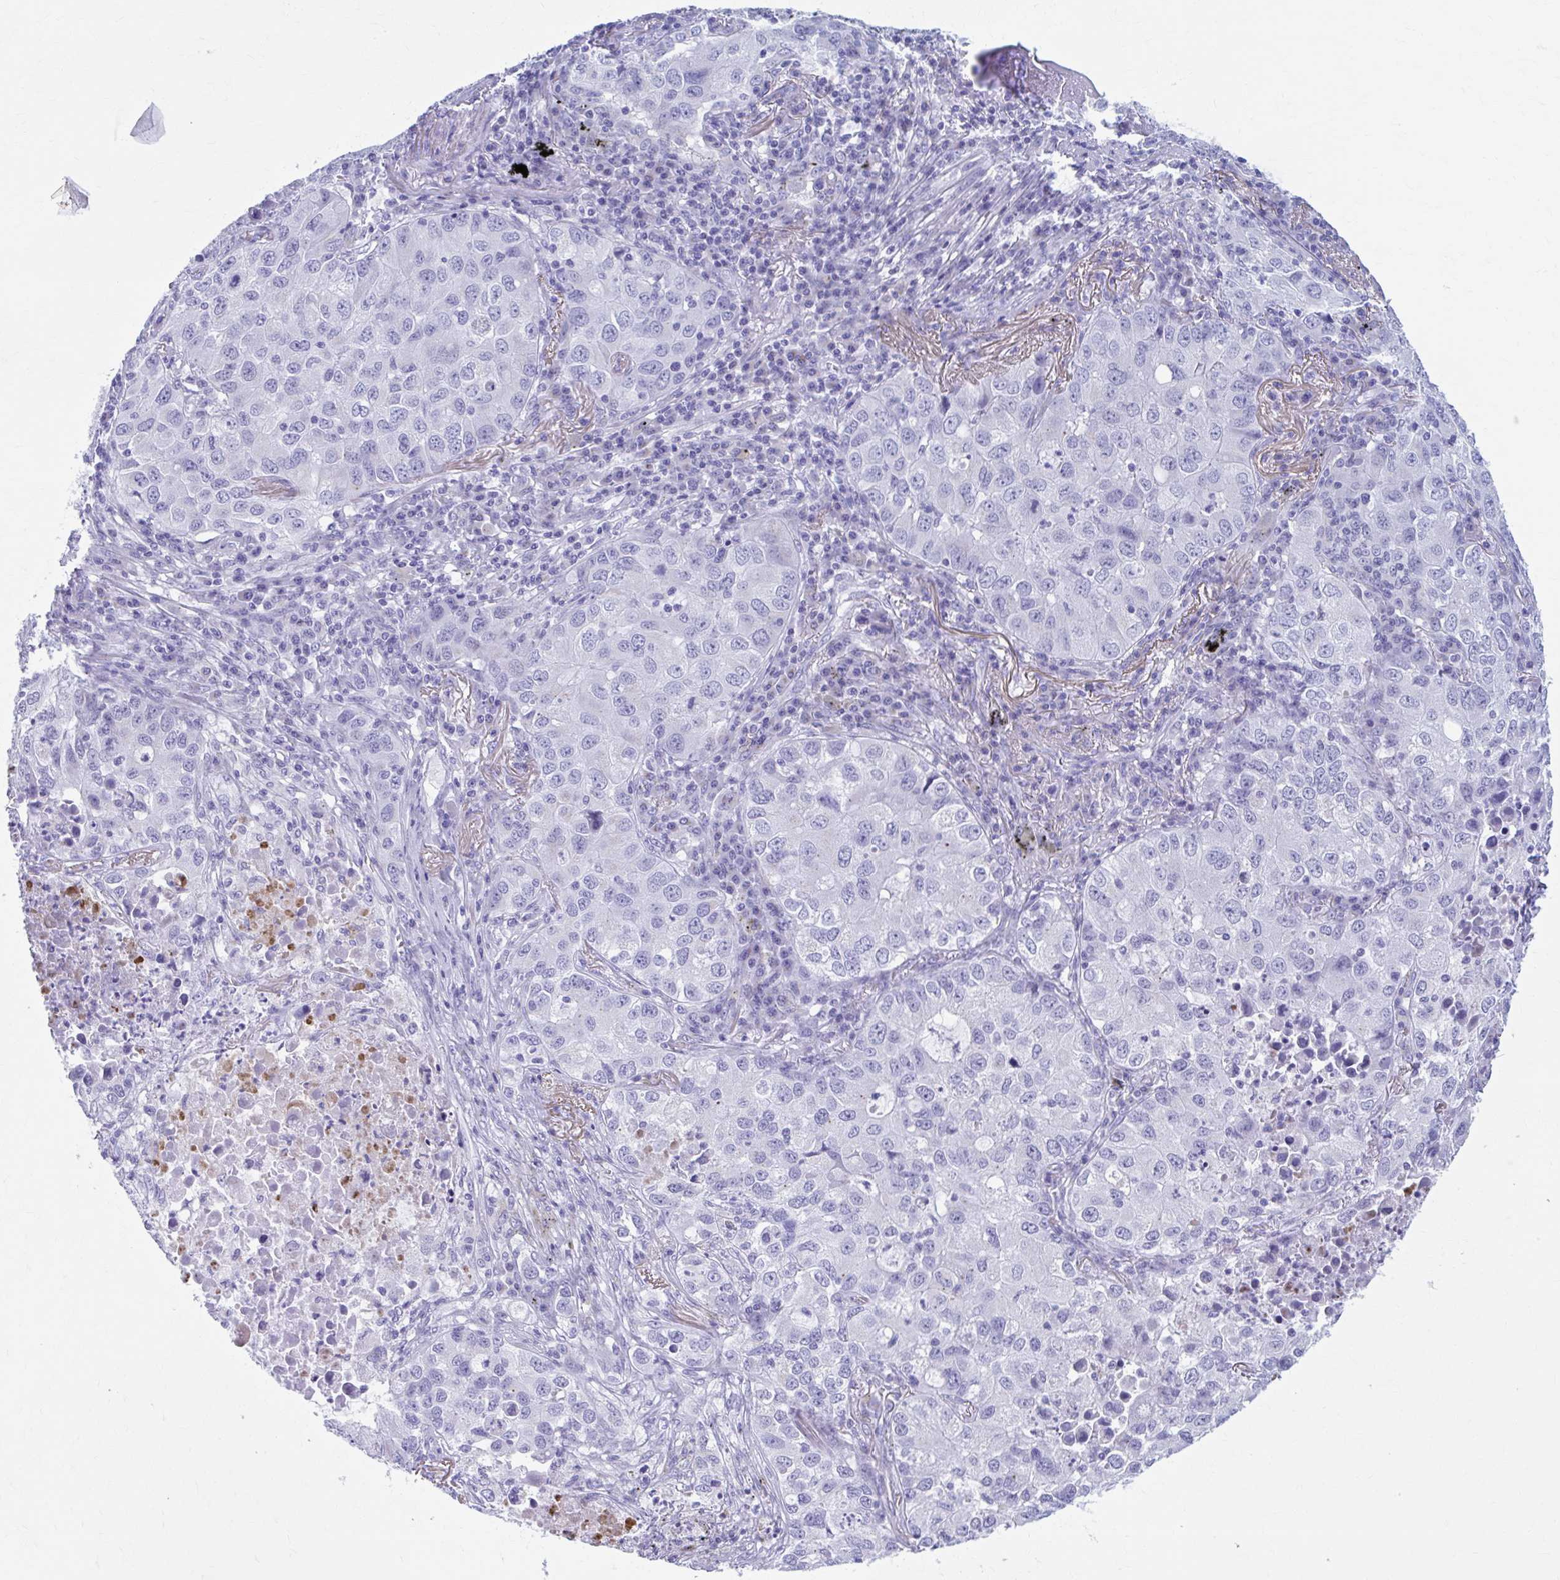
{"staining": {"intensity": "negative", "quantity": "none", "location": "none"}, "tissue": "lung cancer", "cell_type": "Tumor cells", "image_type": "cancer", "snomed": [{"axis": "morphology", "description": "Normal morphology"}, {"axis": "morphology", "description": "Adenocarcinoma, NOS"}, {"axis": "topography", "description": "Lymph node"}, {"axis": "topography", "description": "Lung"}], "caption": "High power microscopy histopathology image of an immunohistochemistry (IHC) histopathology image of lung cancer (adenocarcinoma), revealing no significant positivity in tumor cells.", "gene": "KCNE2", "patient": {"sex": "female", "age": 51}}